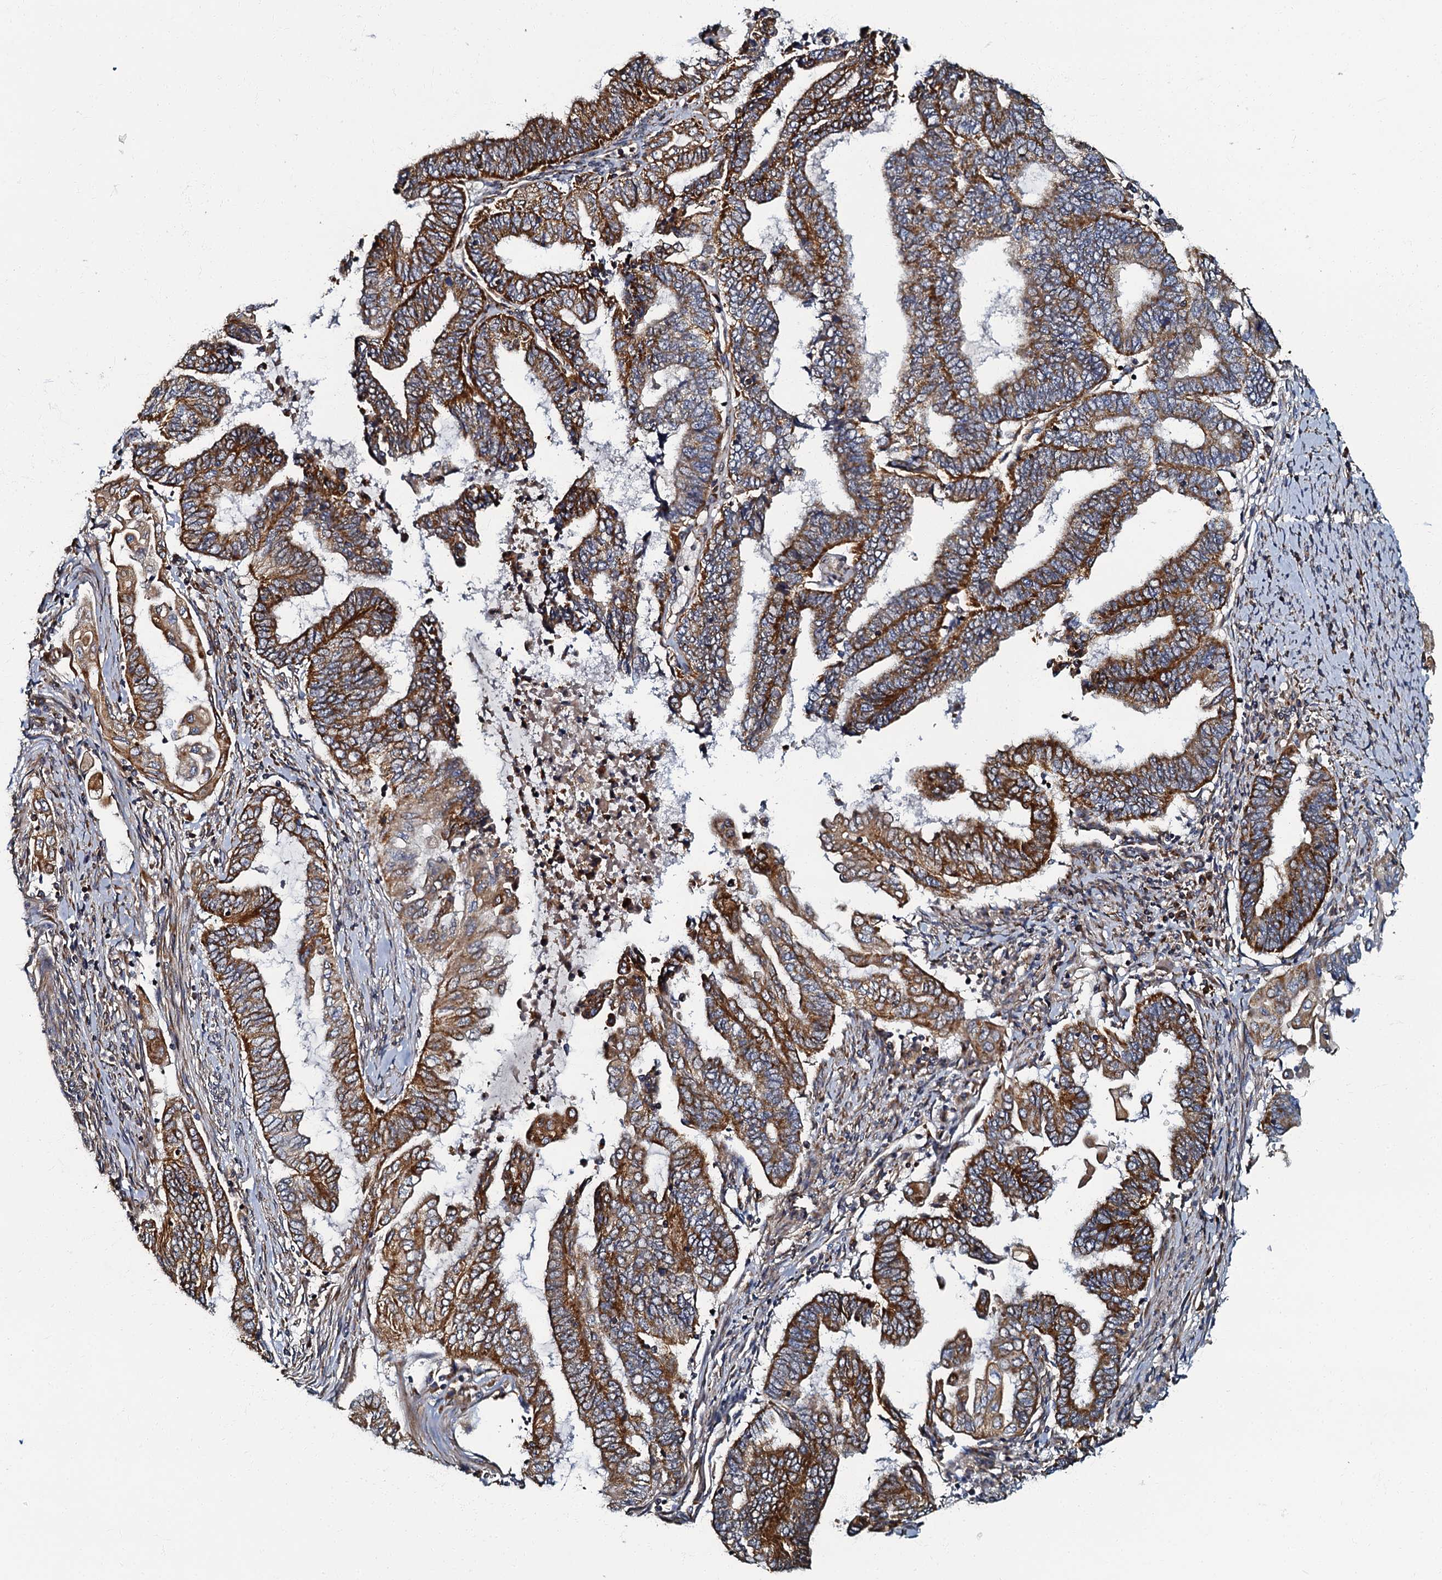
{"staining": {"intensity": "strong", "quantity": ">75%", "location": "cytoplasmic/membranous"}, "tissue": "endometrial cancer", "cell_type": "Tumor cells", "image_type": "cancer", "snomed": [{"axis": "morphology", "description": "Adenocarcinoma, NOS"}, {"axis": "topography", "description": "Uterus"}, {"axis": "topography", "description": "Endometrium"}], "caption": "This photomicrograph exhibits immunohistochemistry (IHC) staining of human endometrial adenocarcinoma, with high strong cytoplasmic/membranous expression in approximately >75% of tumor cells.", "gene": "NDUFA12", "patient": {"sex": "female", "age": 70}}